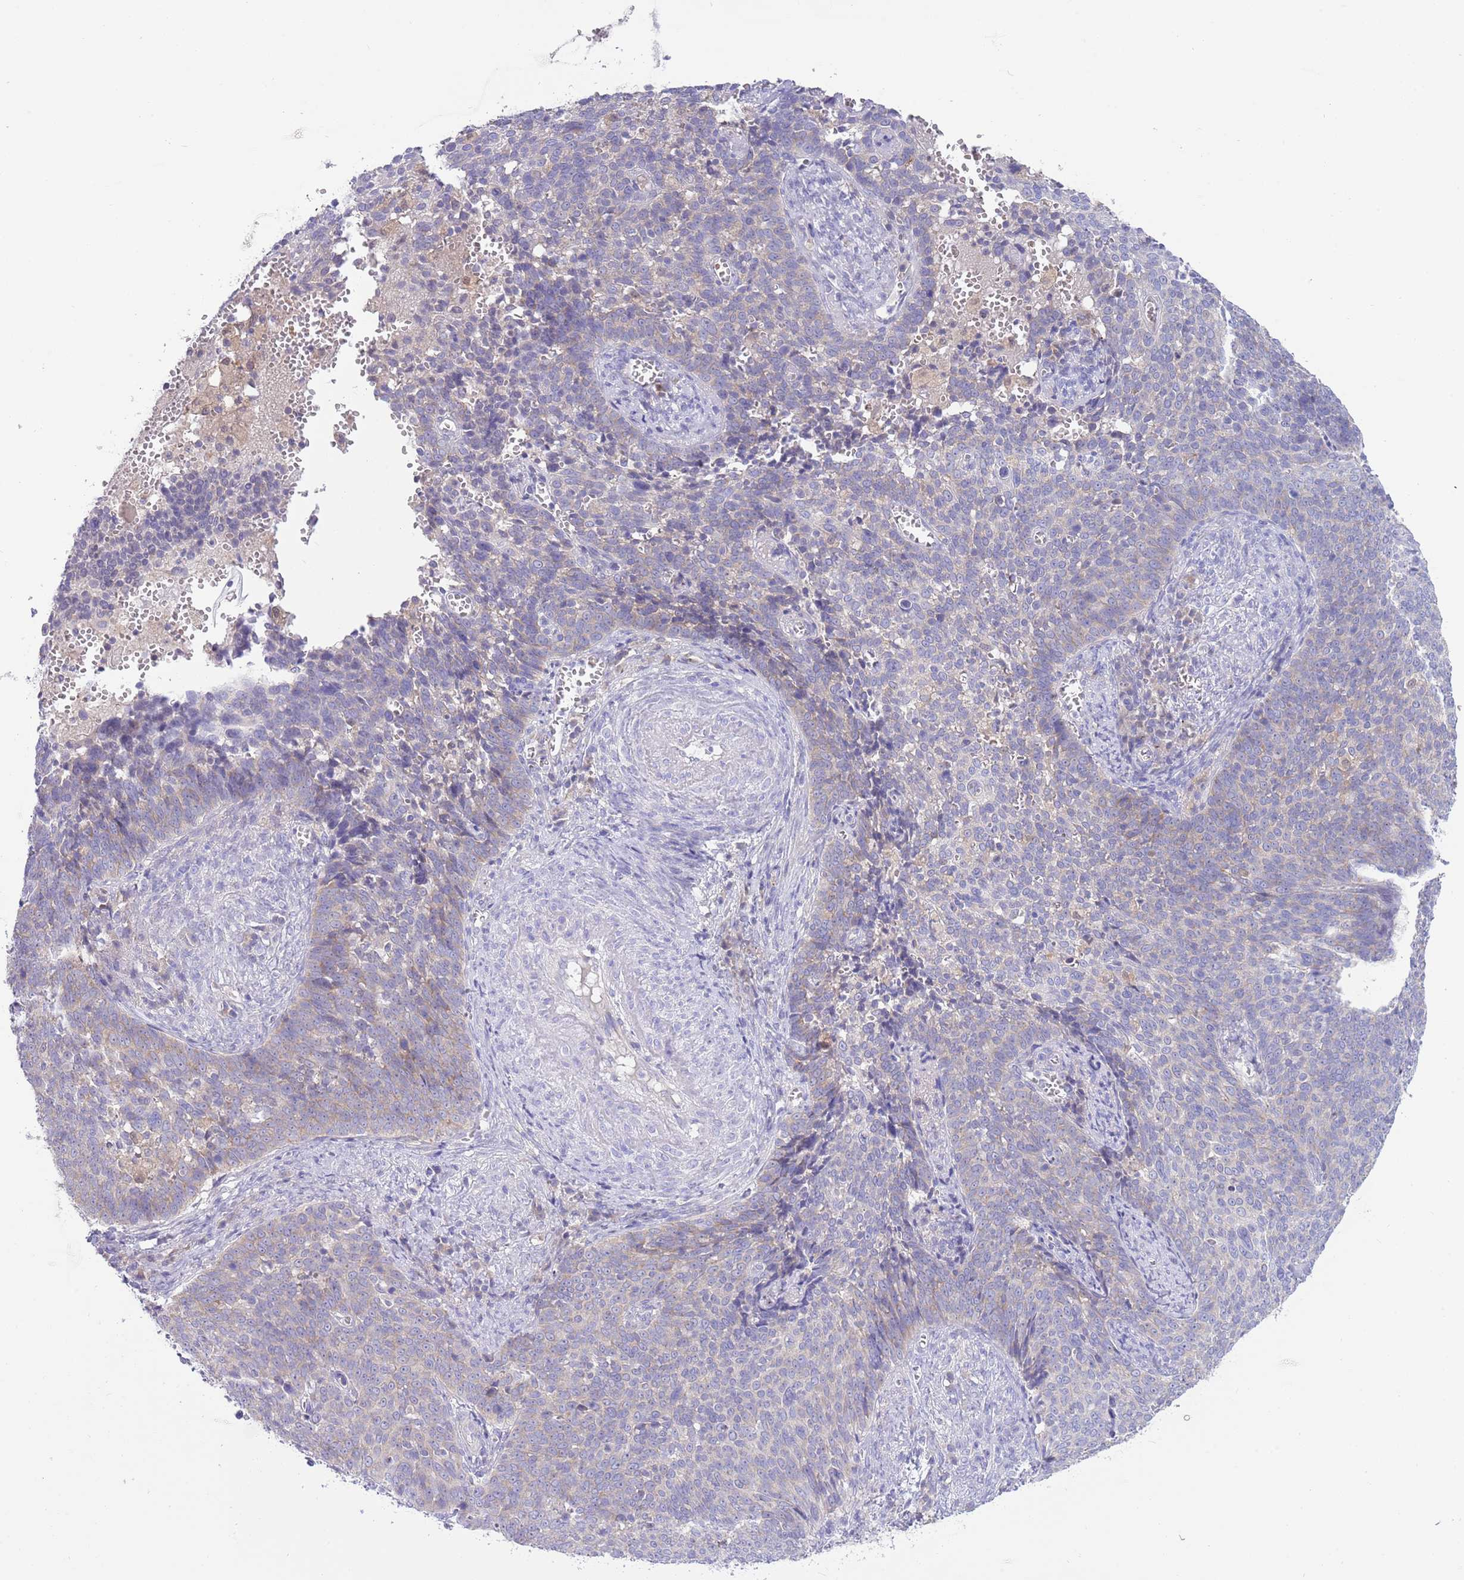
{"staining": {"intensity": "weak", "quantity": "<25%", "location": "cytoplasmic/membranous"}, "tissue": "cervical cancer", "cell_type": "Tumor cells", "image_type": "cancer", "snomed": [{"axis": "morphology", "description": "Normal tissue, NOS"}, {"axis": "morphology", "description": "Squamous cell carcinoma, NOS"}, {"axis": "topography", "description": "Cervix"}], "caption": "This is a micrograph of immunohistochemistry (IHC) staining of squamous cell carcinoma (cervical), which shows no staining in tumor cells.", "gene": "DDHD1", "patient": {"sex": "female", "age": 39}}